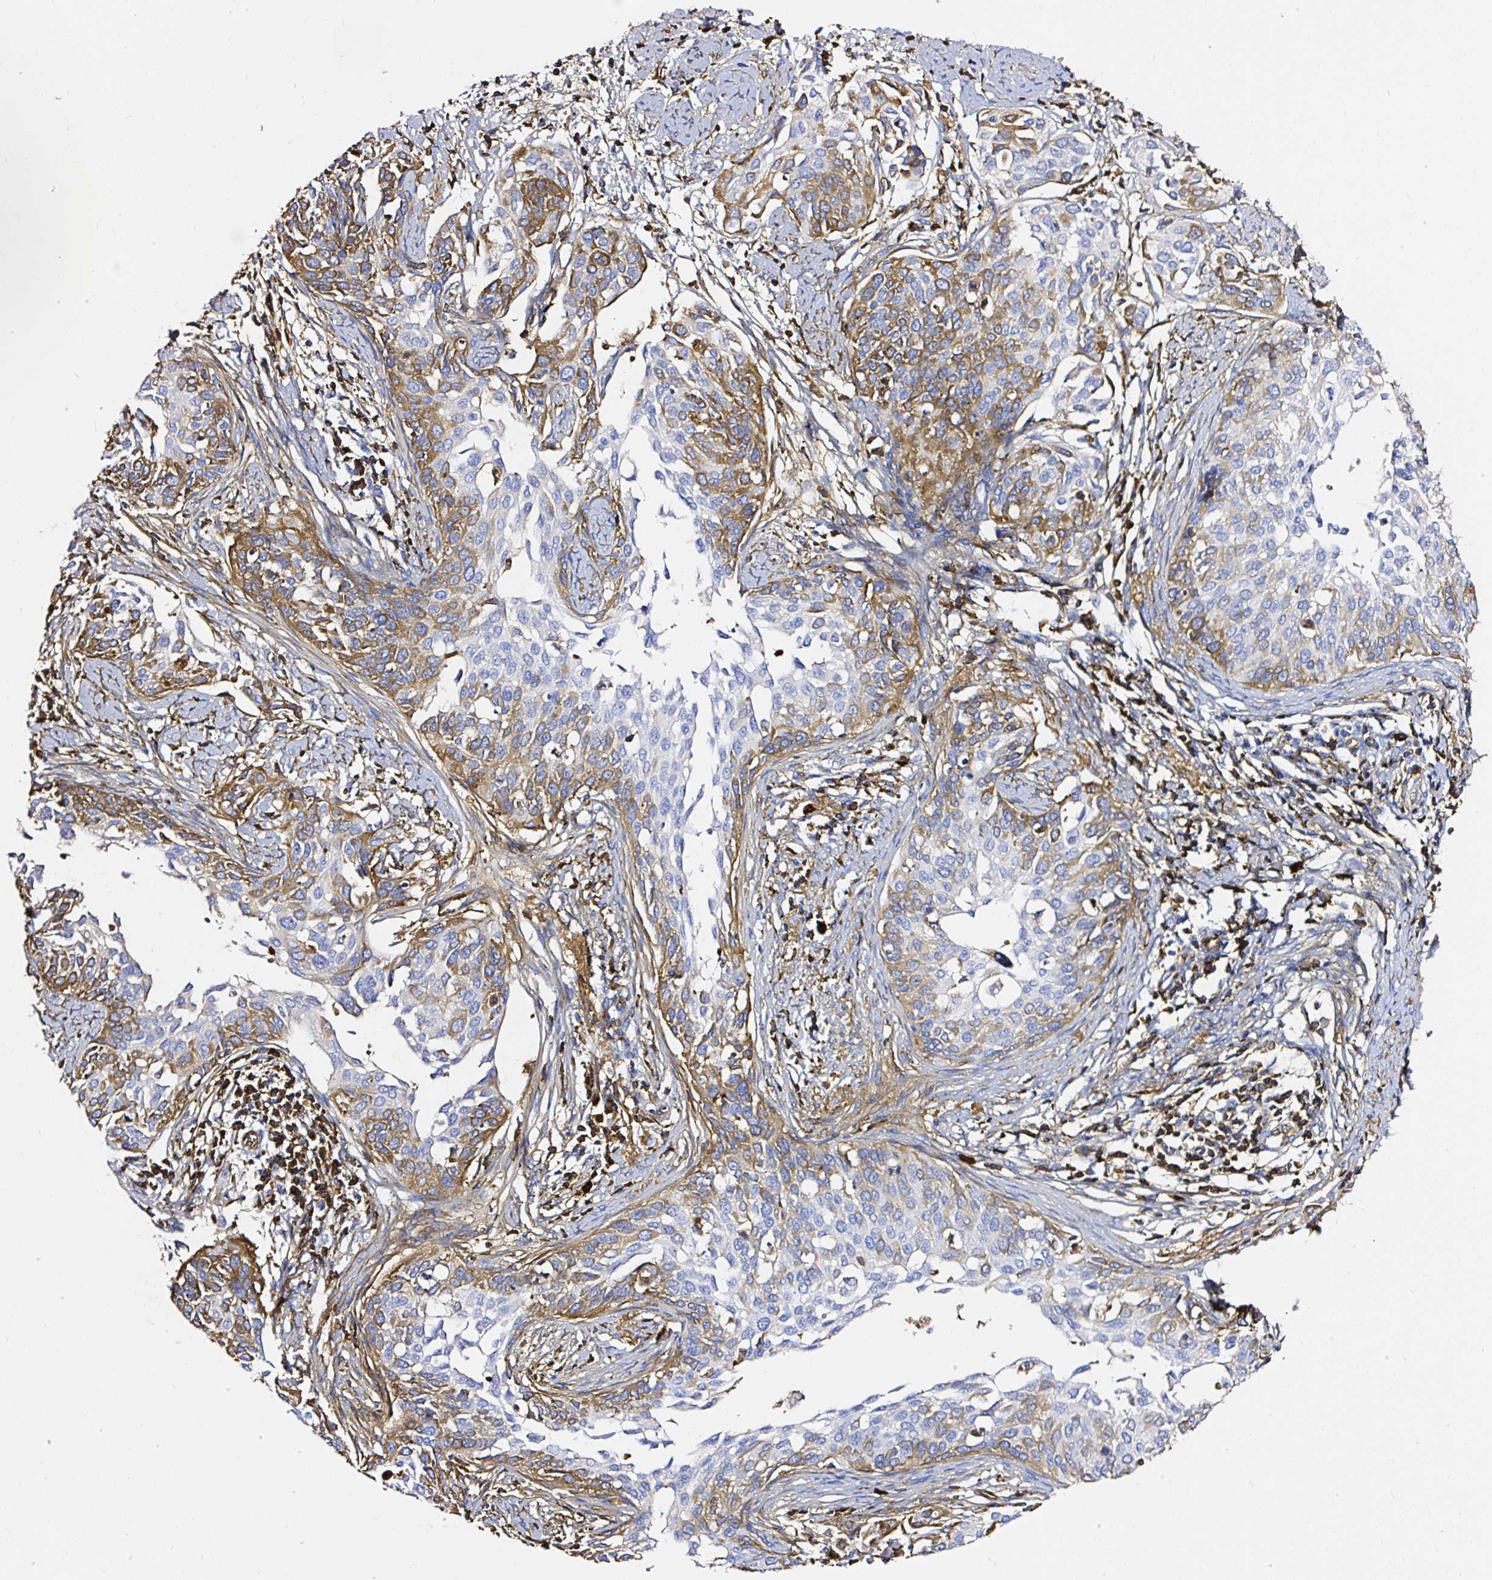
{"staining": {"intensity": "moderate", "quantity": "<25%", "location": "cytoplasmic/membranous"}, "tissue": "cervical cancer", "cell_type": "Tumor cells", "image_type": "cancer", "snomed": [{"axis": "morphology", "description": "Squamous cell carcinoma, NOS"}, {"axis": "topography", "description": "Cervix"}], "caption": "Protein expression analysis of cervical squamous cell carcinoma reveals moderate cytoplasmic/membranous expression in about <25% of tumor cells.", "gene": "CLEC3B", "patient": {"sex": "female", "age": 44}}